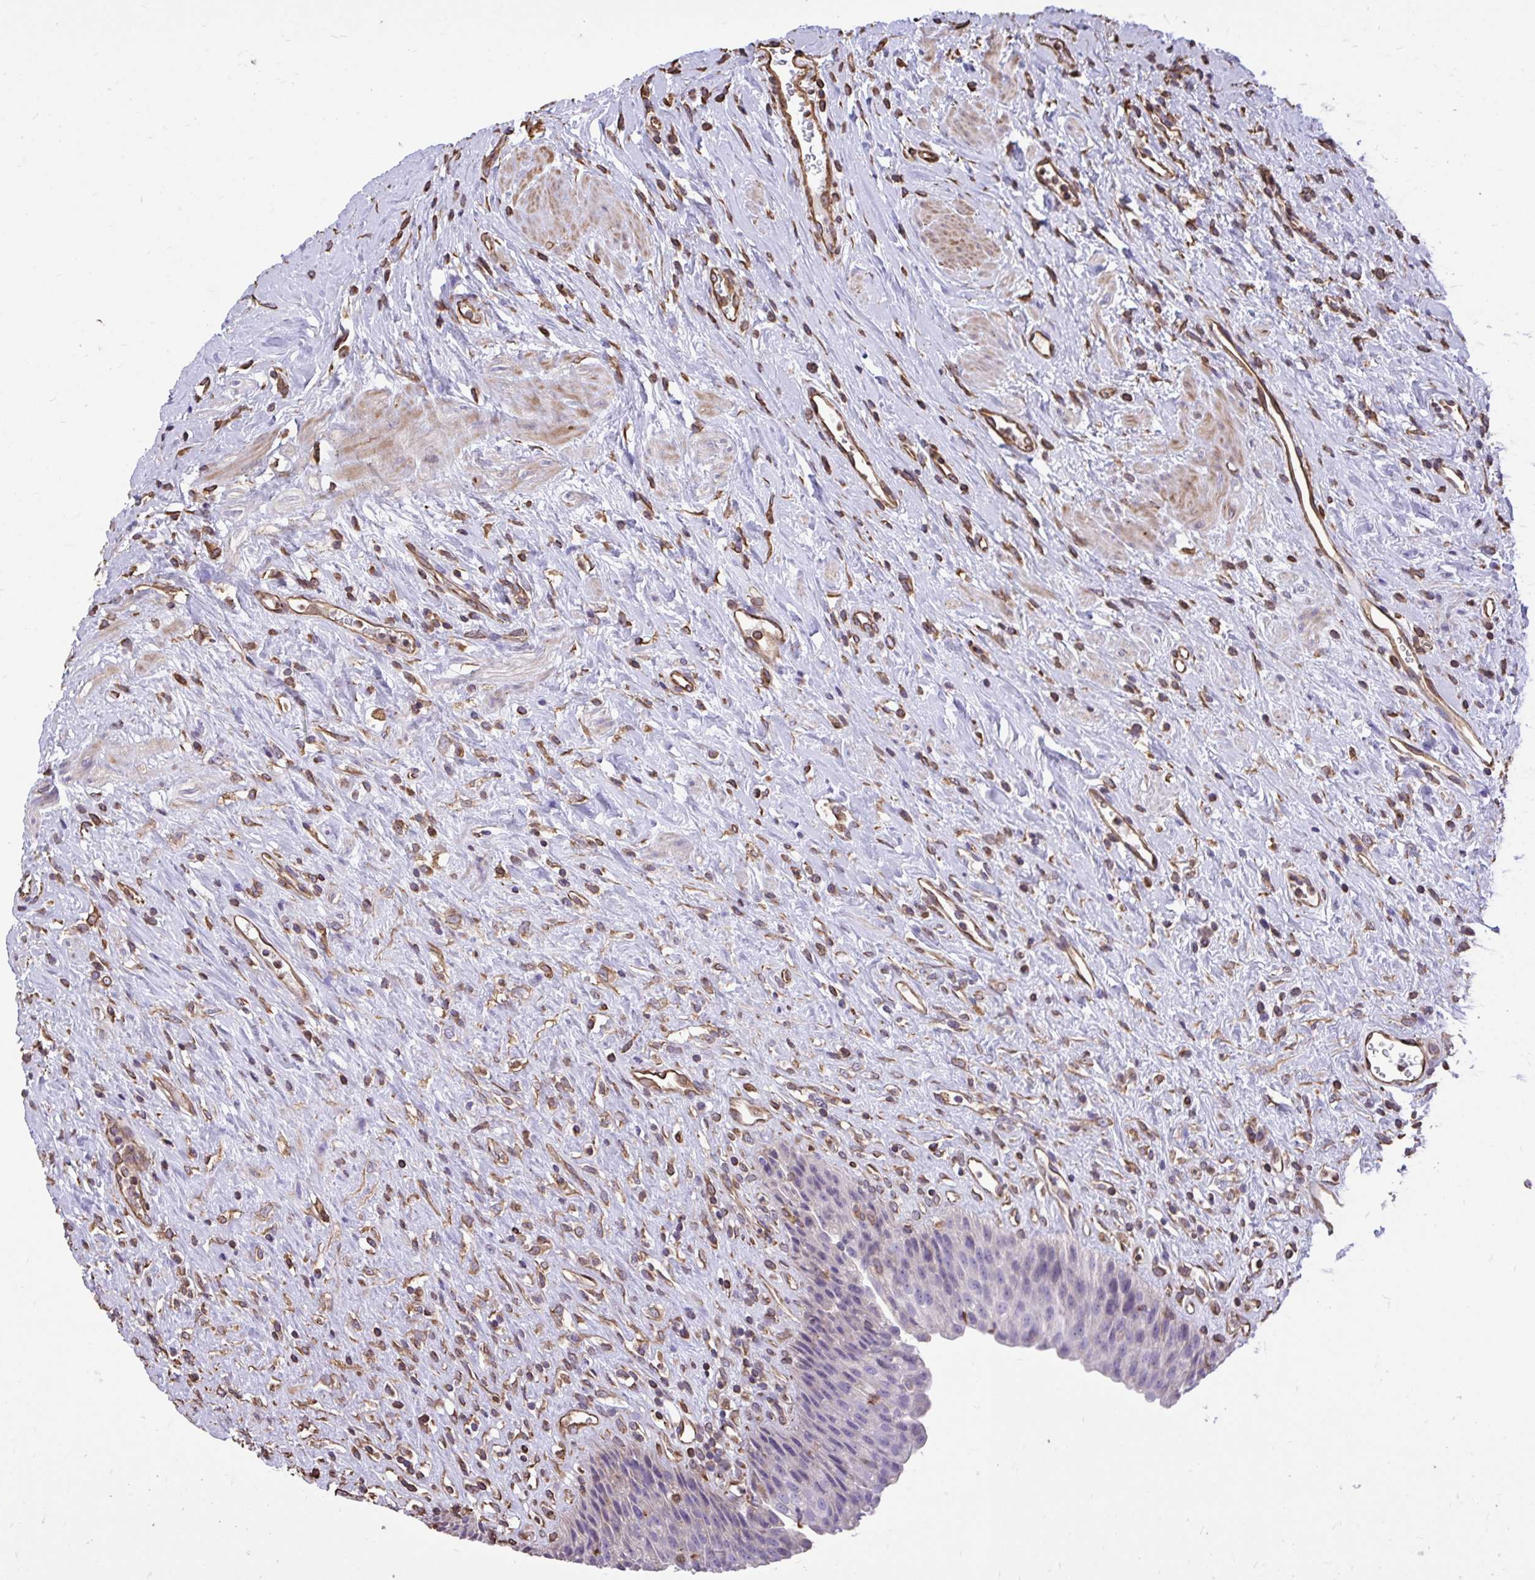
{"staining": {"intensity": "negative", "quantity": "none", "location": "none"}, "tissue": "urinary bladder", "cell_type": "Urothelial cells", "image_type": "normal", "snomed": [{"axis": "morphology", "description": "Normal tissue, NOS"}, {"axis": "topography", "description": "Urinary bladder"}], "caption": "IHC of unremarkable urinary bladder reveals no expression in urothelial cells. The staining is performed using DAB (3,3'-diaminobenzidine) brown chromogen with nuclei counter-stained in using hematoxylin.", "gene": "RNF103", "patient": {"sex": "female", "age": 56}}